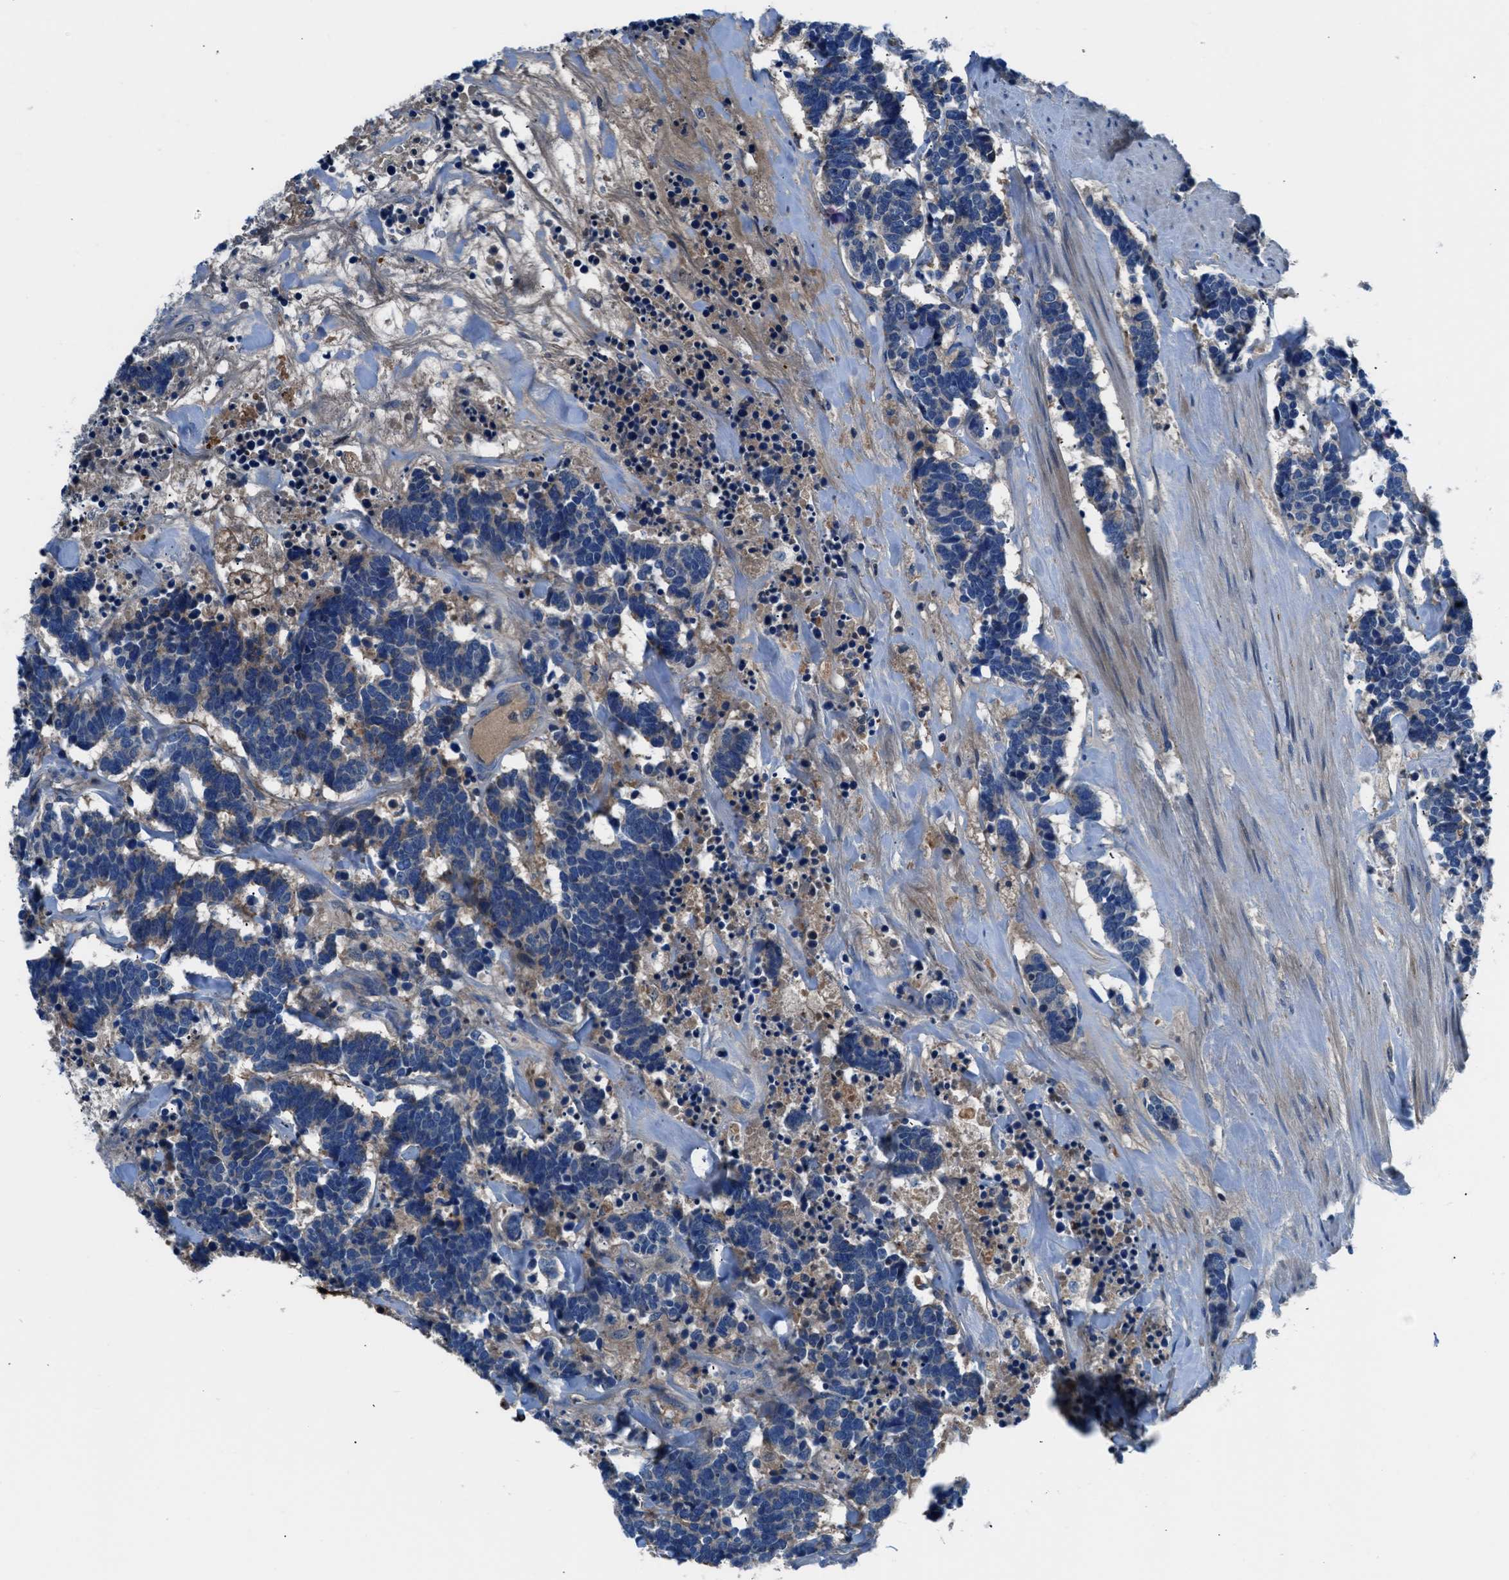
{"staining": {"intensity": "weak", "quantity": "<25%", "location": "cytoplasmic/membranous"}, "tissue": "carcinoid", "cell_type": "Tumor cells", "image_type": "cancer", "snomed": [{"axis": "morphology", "description": "Carcinoma, NOS"}, {"axis": "morphology", "description": "Carcinoid, malignant, NOS"}, {"axis": "topography", "description": "Urinary bladder"}], "caption": "The micrograph demonstrates no staining of tumor cells in carcinoid.", "gene": "SLC38A6", "patient": {"sex": "male", "age": 57}}